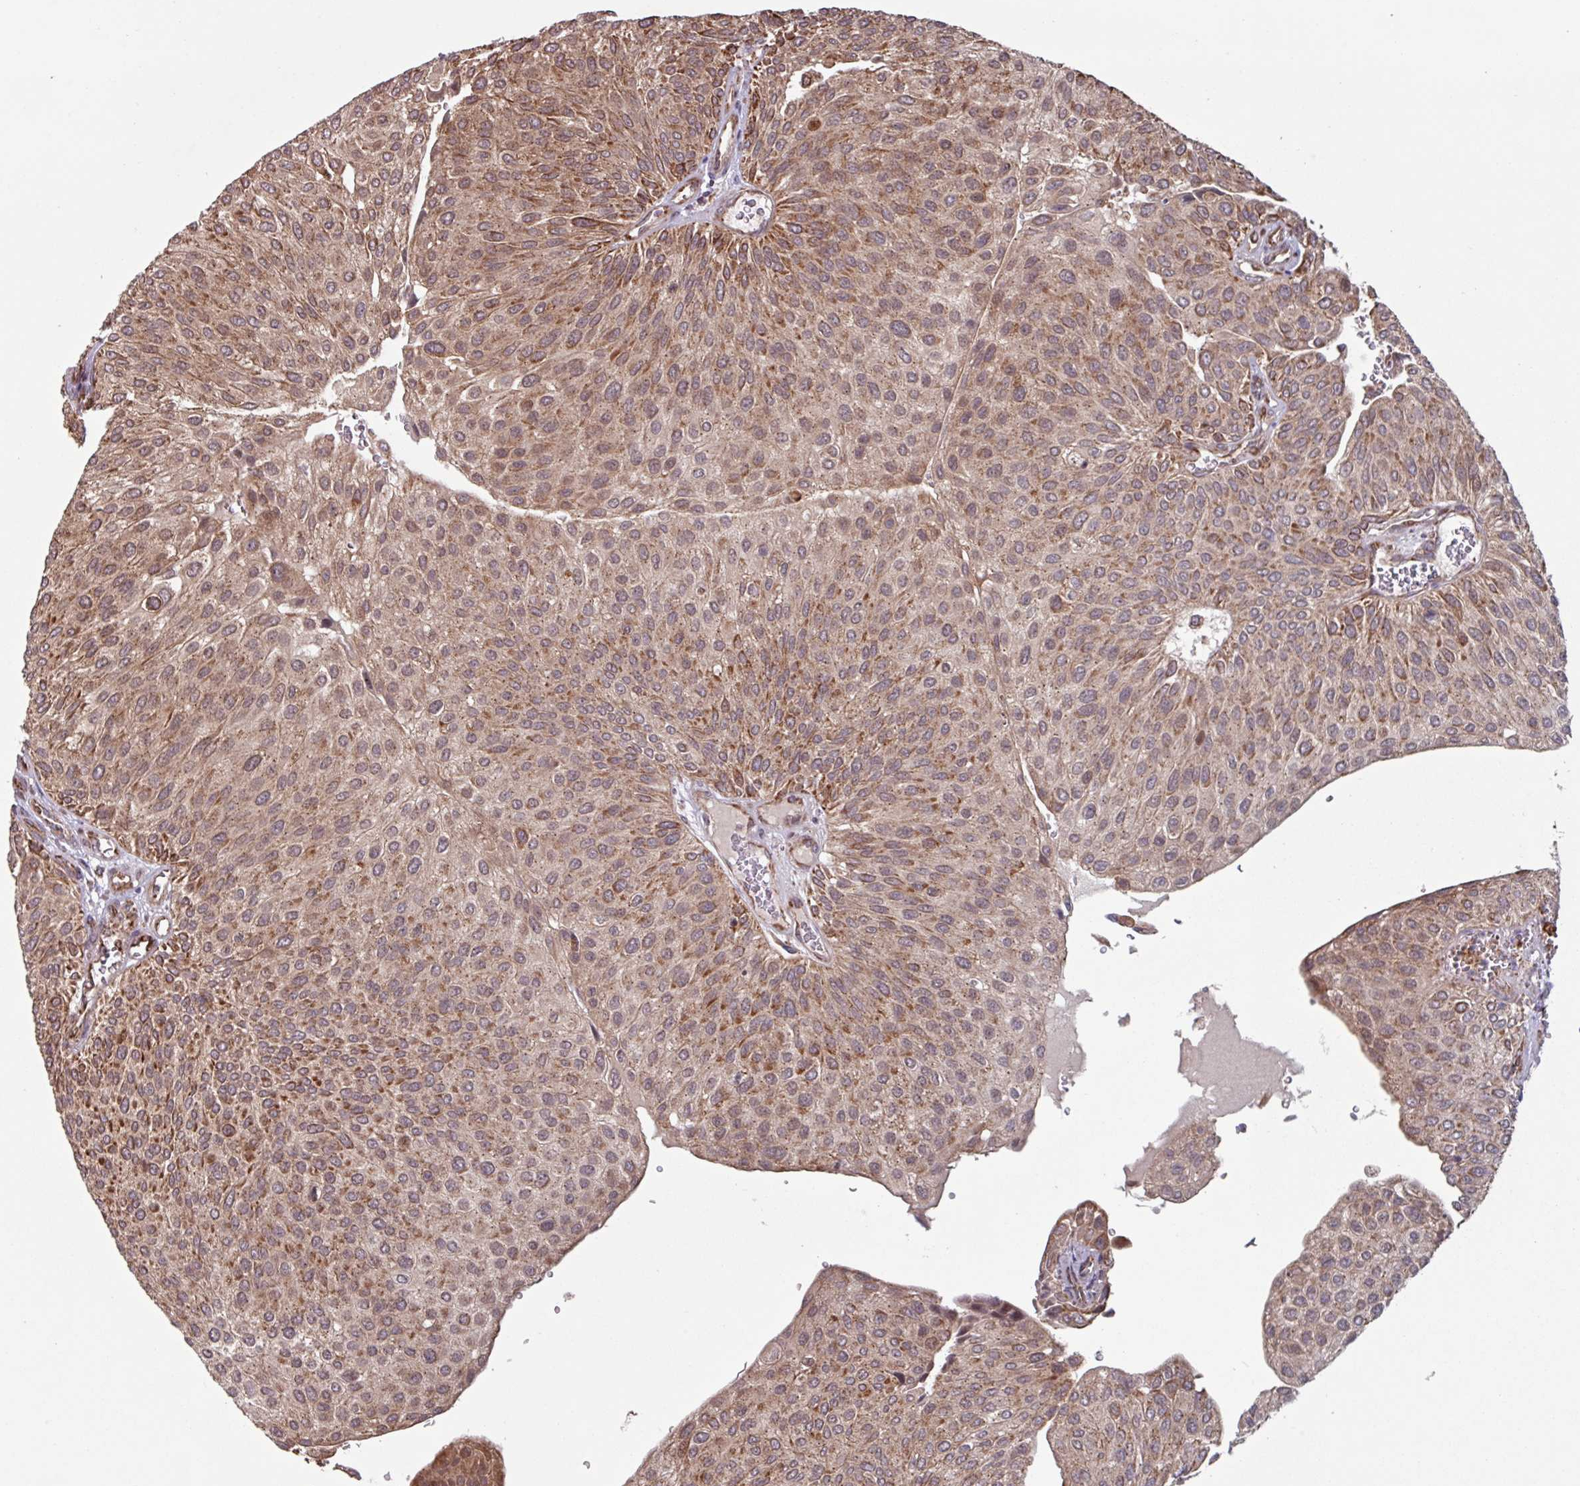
{"staining": {"intensity": "moderate", "quantity": ">75%", "location": "cytoplasmic/membranous"}, "tissue": "urothelial cancer", "cell_type": "Tumor cells", "image_type": "cancer", "snomed": [{"axis": "morphology", "description": "Urothelial carcinoma, NOS"}, {"axis": "topography", "description": "Urinary bladder"}], "caption": "An image of urothelial cancer stained for a protein shows moderate cytoplasmic/membranous brown staining in tumor cells. The protein of interest is stained brown, and the nuclei are stained in blue (DAB IHC with brightfield microscopy, high magnification).", "gene": "COX7C", "patient": {"sex": "male", "age": 67}}